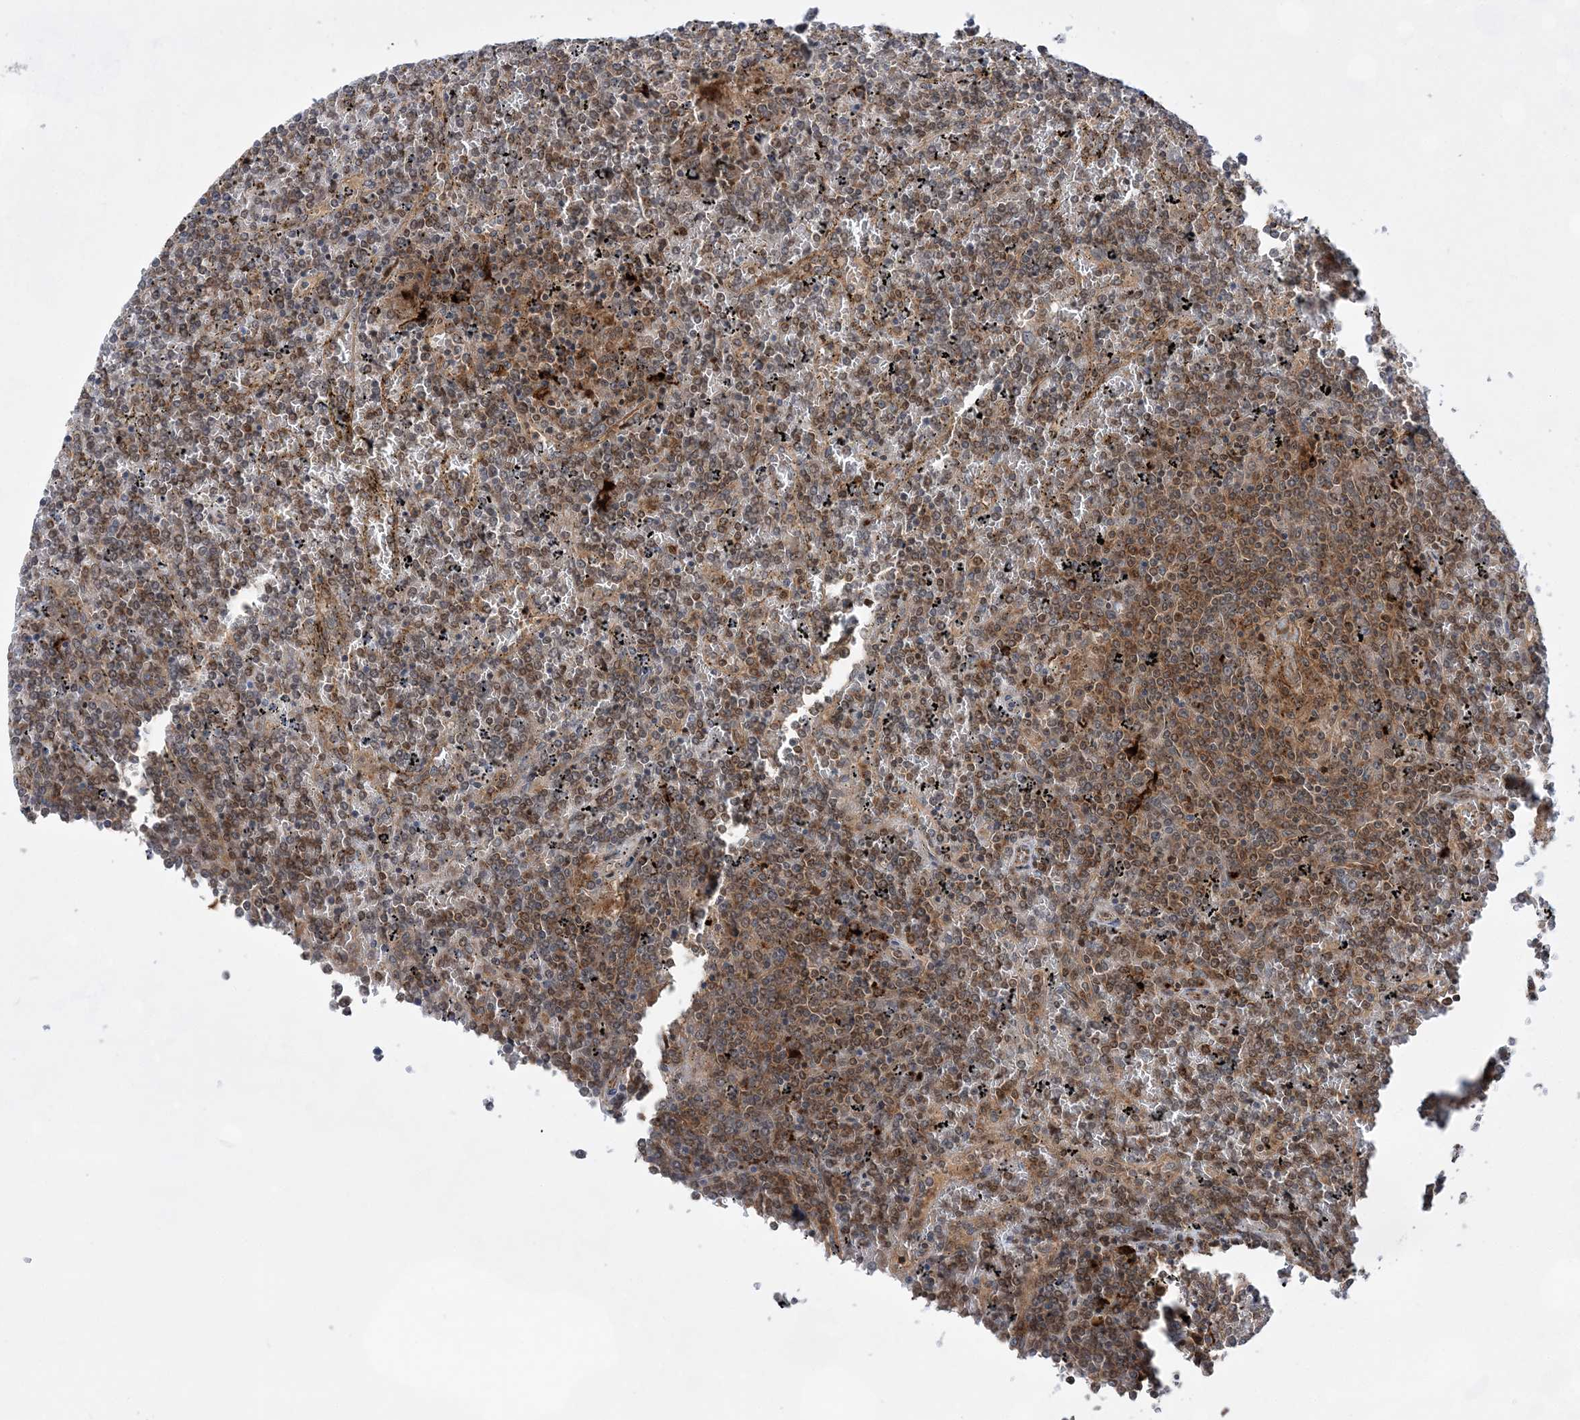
{"staining": {"intensity": "moderate", "quantity": ">75%", "location": "cytoplasmic/membranous,nuclear"}, "tissue": "lymphoma", "cell_type": "Tumor cells", "image_type": "cancer", "snomed": [{"axis": "morphology", "description": "Malignant lymphoma, non-Hodgkin's type, Low grade"}, {"axis": "topography", "description": "Spleen"}], "caption": "This histopathology image shows immunohistochemistry (IHC) staining of human lymphoma, with medium moderate cytoplasmic/membranous and nuclear positivity in about >75% of tumor cells.", "gene": "ANAPC15", "patient": {"sex": "female", "age": 19}}